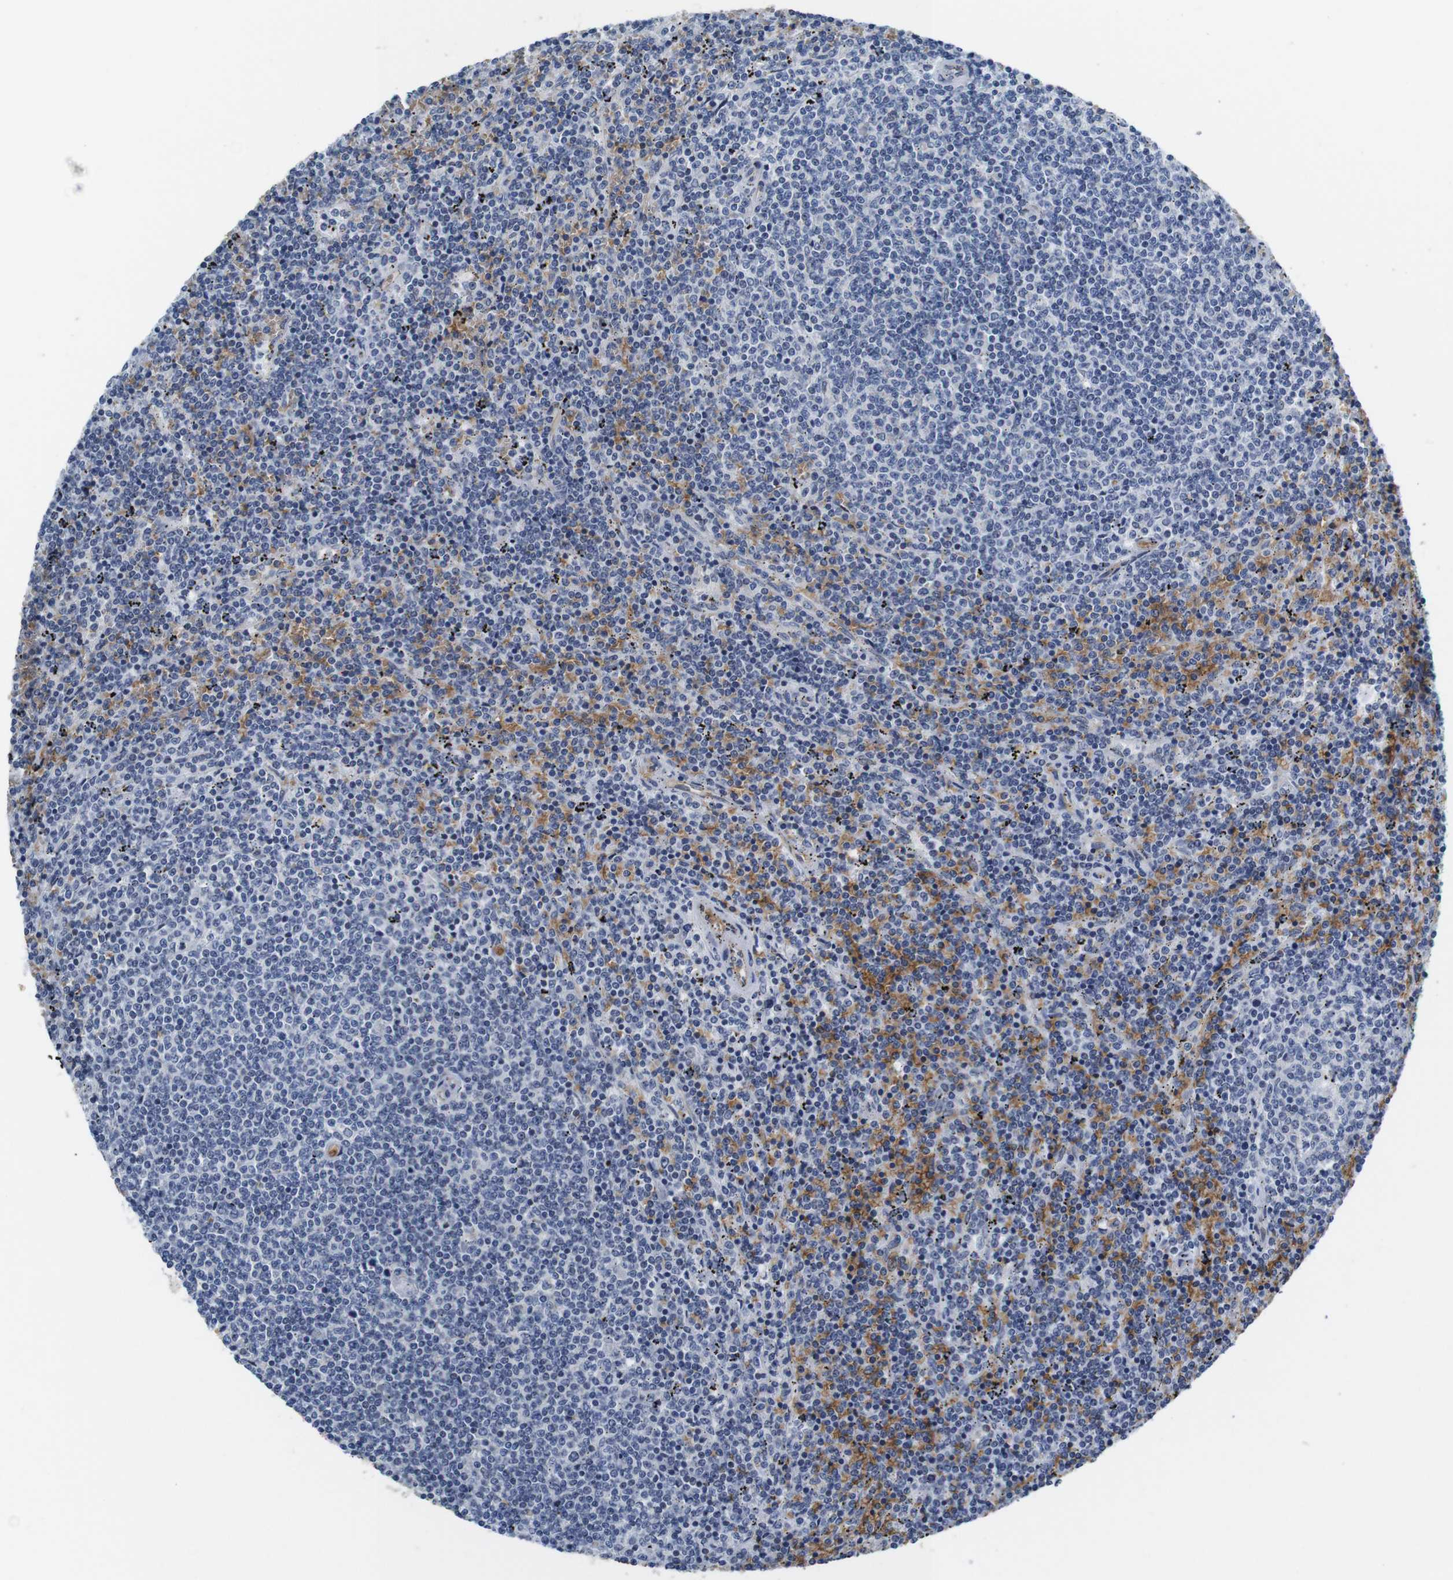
{"staining": {"intensity": "moderate", "quantity": "<25%", "location": "cytoplasmic/membranous"}, "tissue": "lymphoma", "cell_type": "Tumor cells", "image_type": "cancer", "snomed": [{"axis": "morphology", "description": "Malignant lymphoma, non-Hodgkin's type, Low grade"}, {"axis": "topography", "description": "Spleen"}], "caption": "Moderate cytoplasmic/membranous protein expression is appreciated in approximately <25% of tumor cells in lymphoma.", "gene": "SOCS3", "patient": {"sex": "female", "age": 50}}